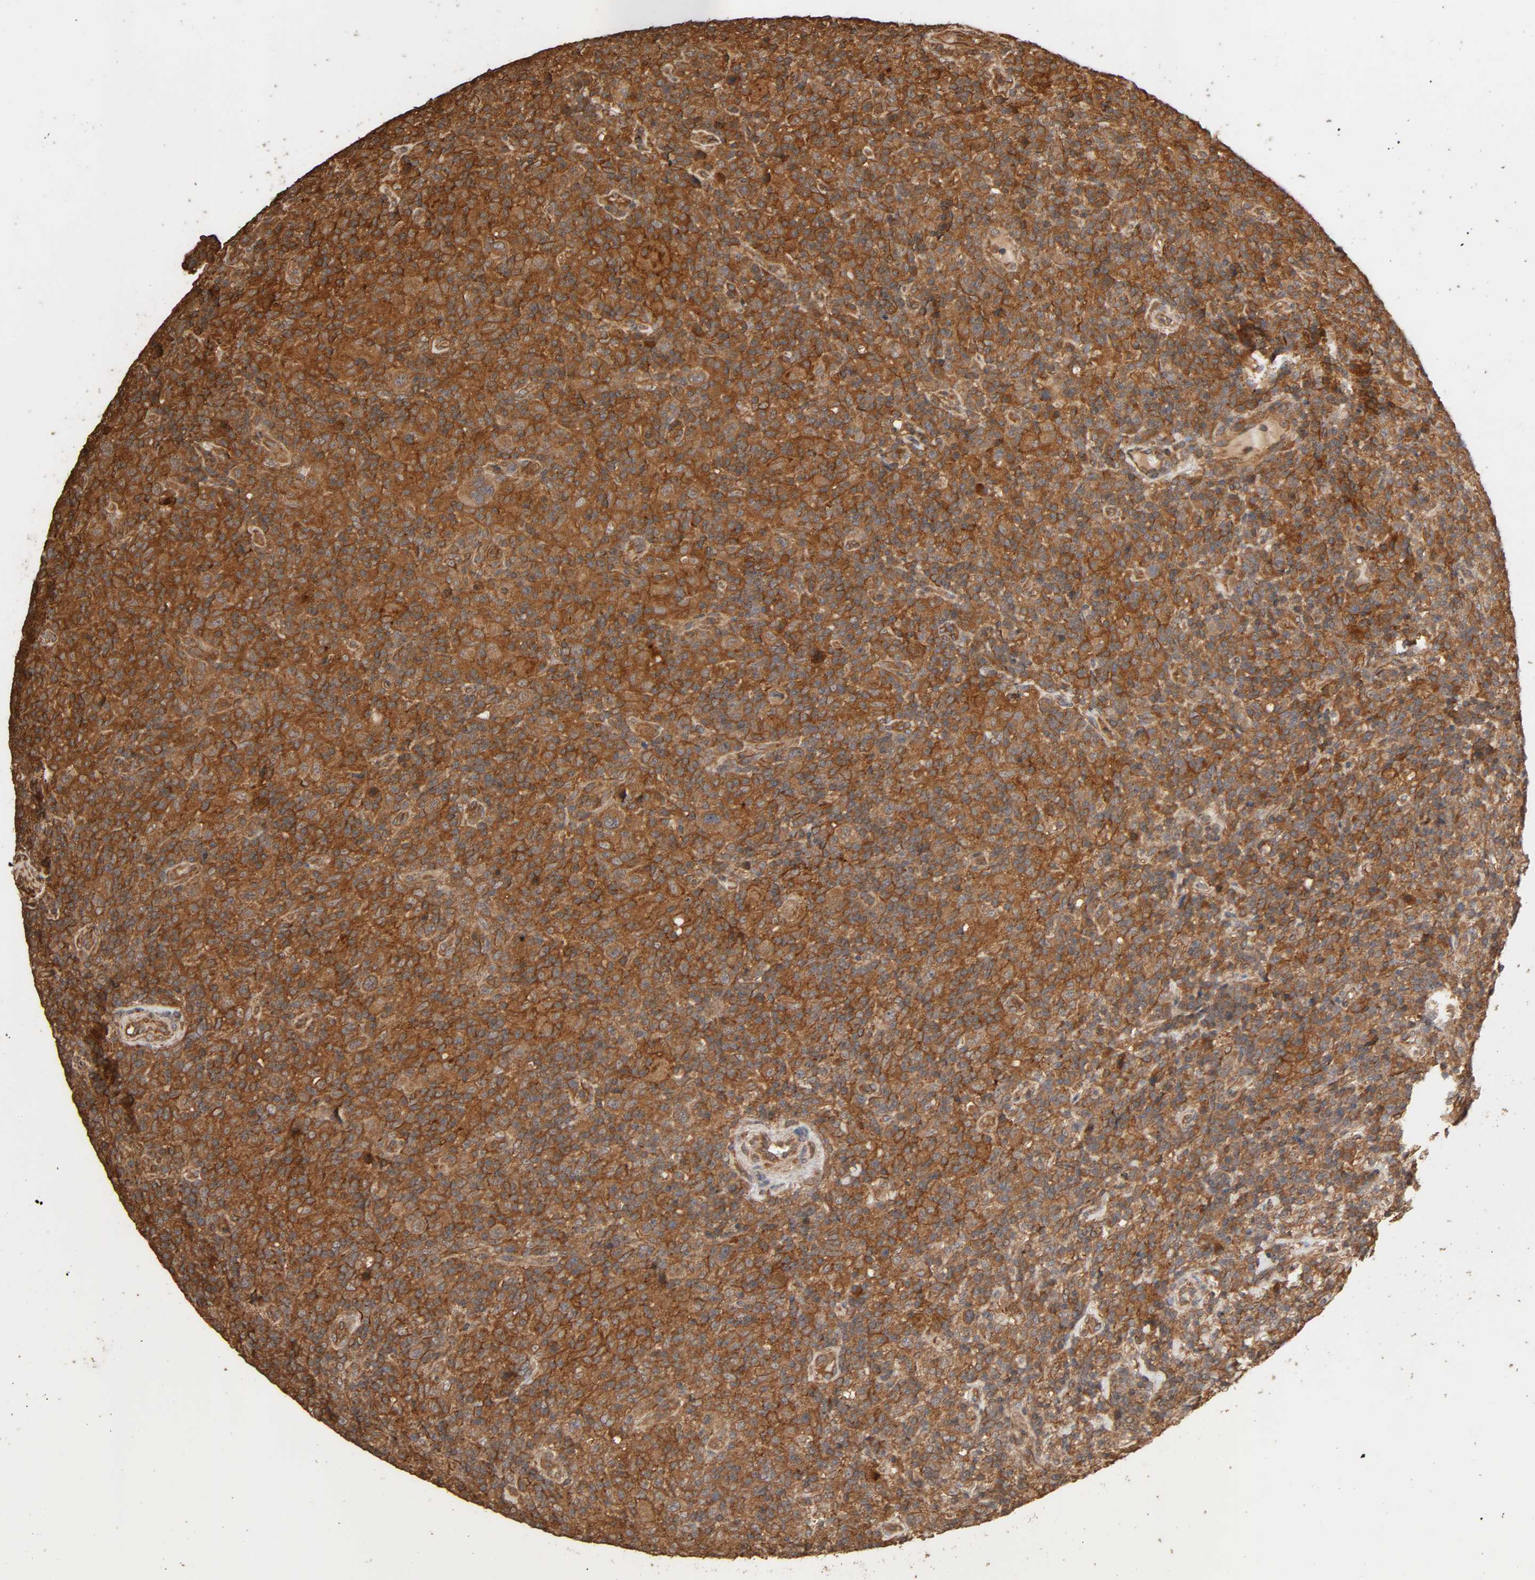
{"staining": {"intensity": "strong", "quantity": ">75%", "location": "cytoplasmic/membranous"}, "tissue": "lymphoma", "cell_type": "Tumor cells", "image_type": "cancer", "snomed": [{"axis": "morphology", "description": "Hodgkin's disease, NOS"}, {"axis": "topography", "description": "Lymph node"}], "caption": "Hodgkin's disease stained with DAB immunohistochemistry demonstrates high levels of strong cytoplasmic/membranous expression in approximately >75% of tumor cells. The staining was performed using DAB (3,3'-diaminobenzidine) to visualize the protein expression in brown, while the nuclei were stained in blue with hematoxylin (Magnification: 20x).", "gene": "RPS6KA6", "patient": {"sex": "male", "age": 65}}